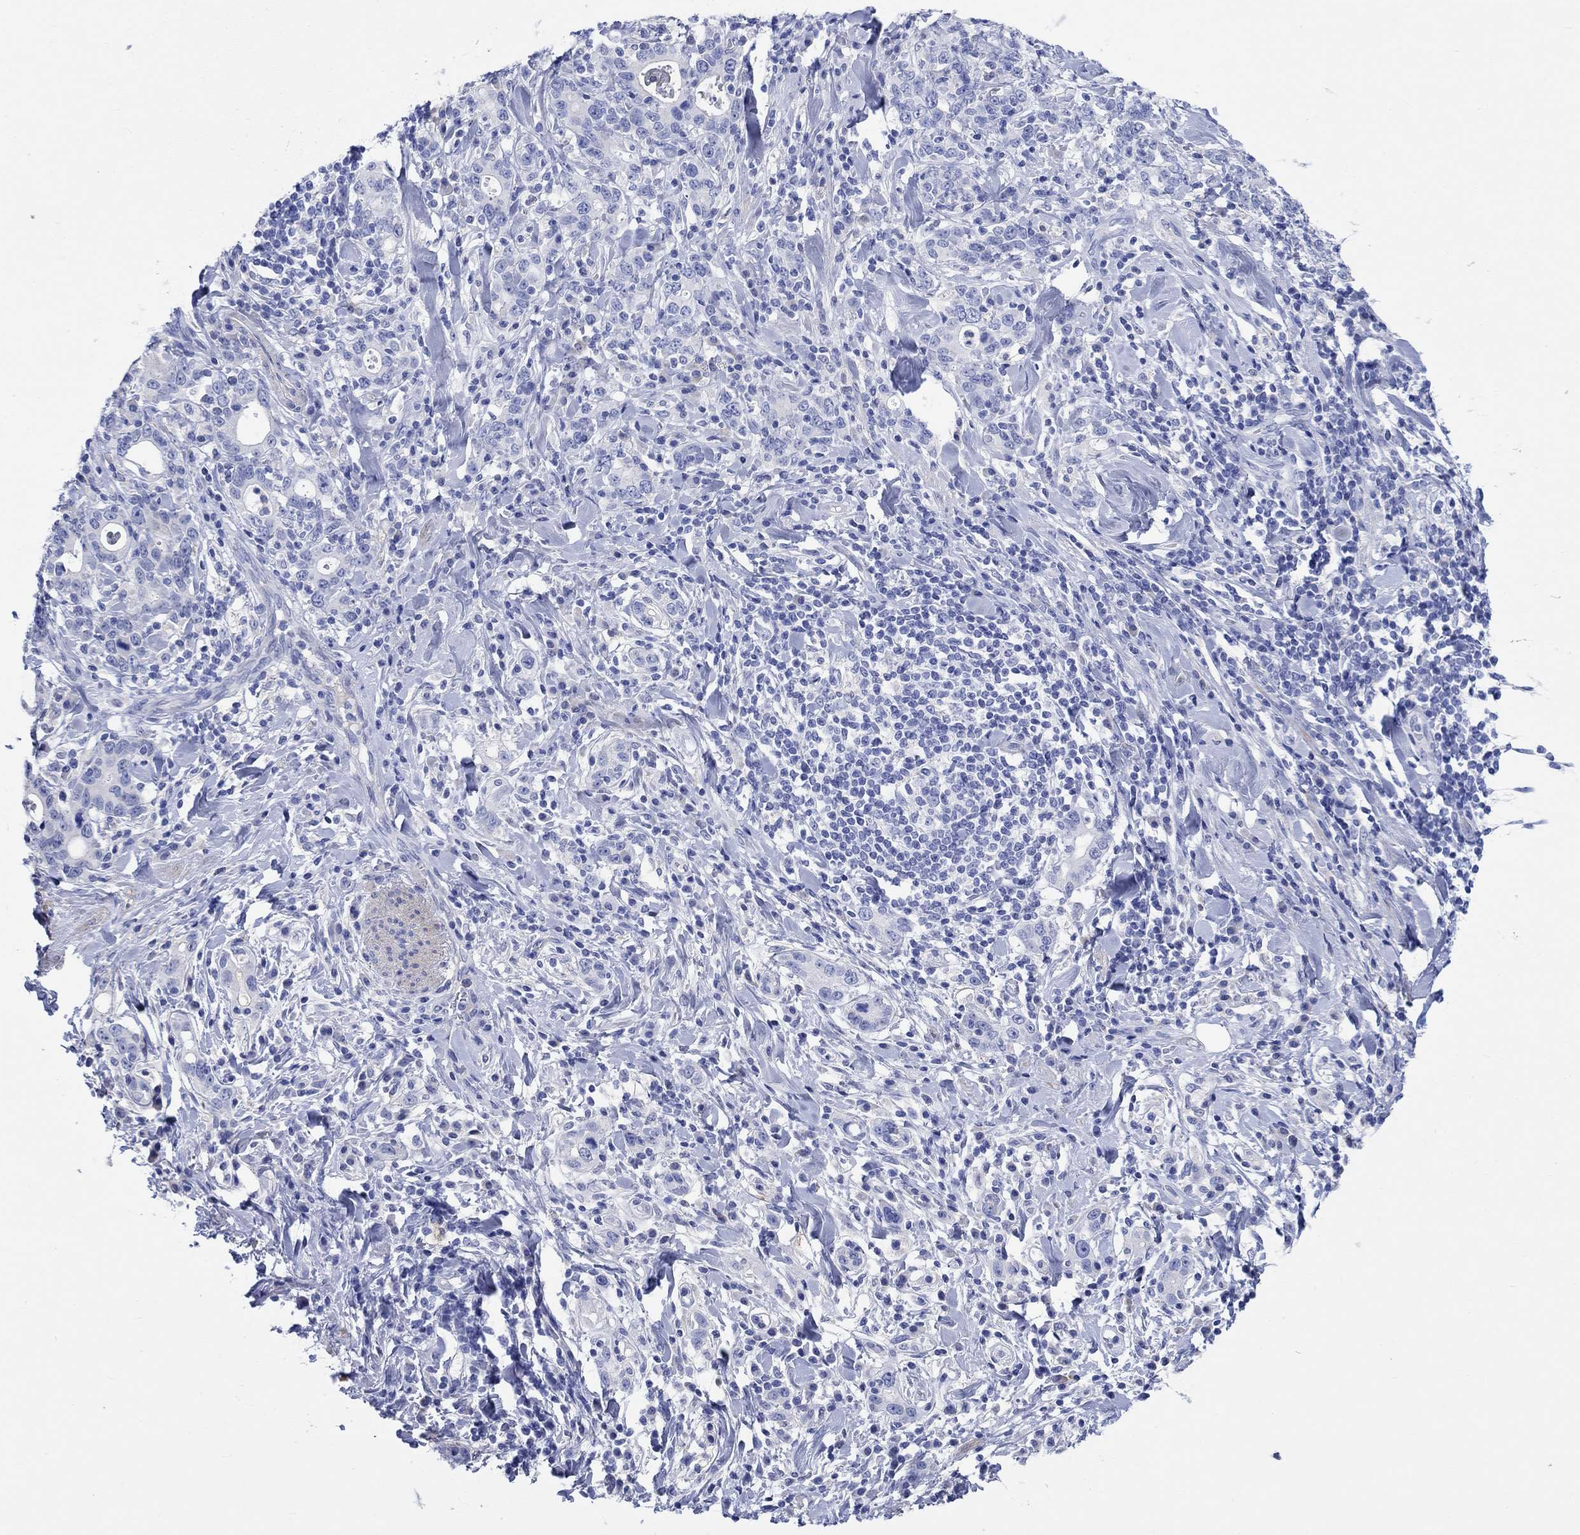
{"staining": {"intensity": "negative", "quantity": "none", "location": "none"}, "tissue": "stomach cancer", "cell_type": "Tumor cells", "image_type": "cancer", "snomed": [{"axis": "morphology", "description": "Adenocarcinoma, NOS"}, {"axis": "topography", "description": "Stomach"}], "caption": "Immunohistochemical staining of stomach adenocarcinoma reveals no significant staining in tumor cells.", "gene": "SHISA4", "patient": {"sex": "male", "age": 79}}